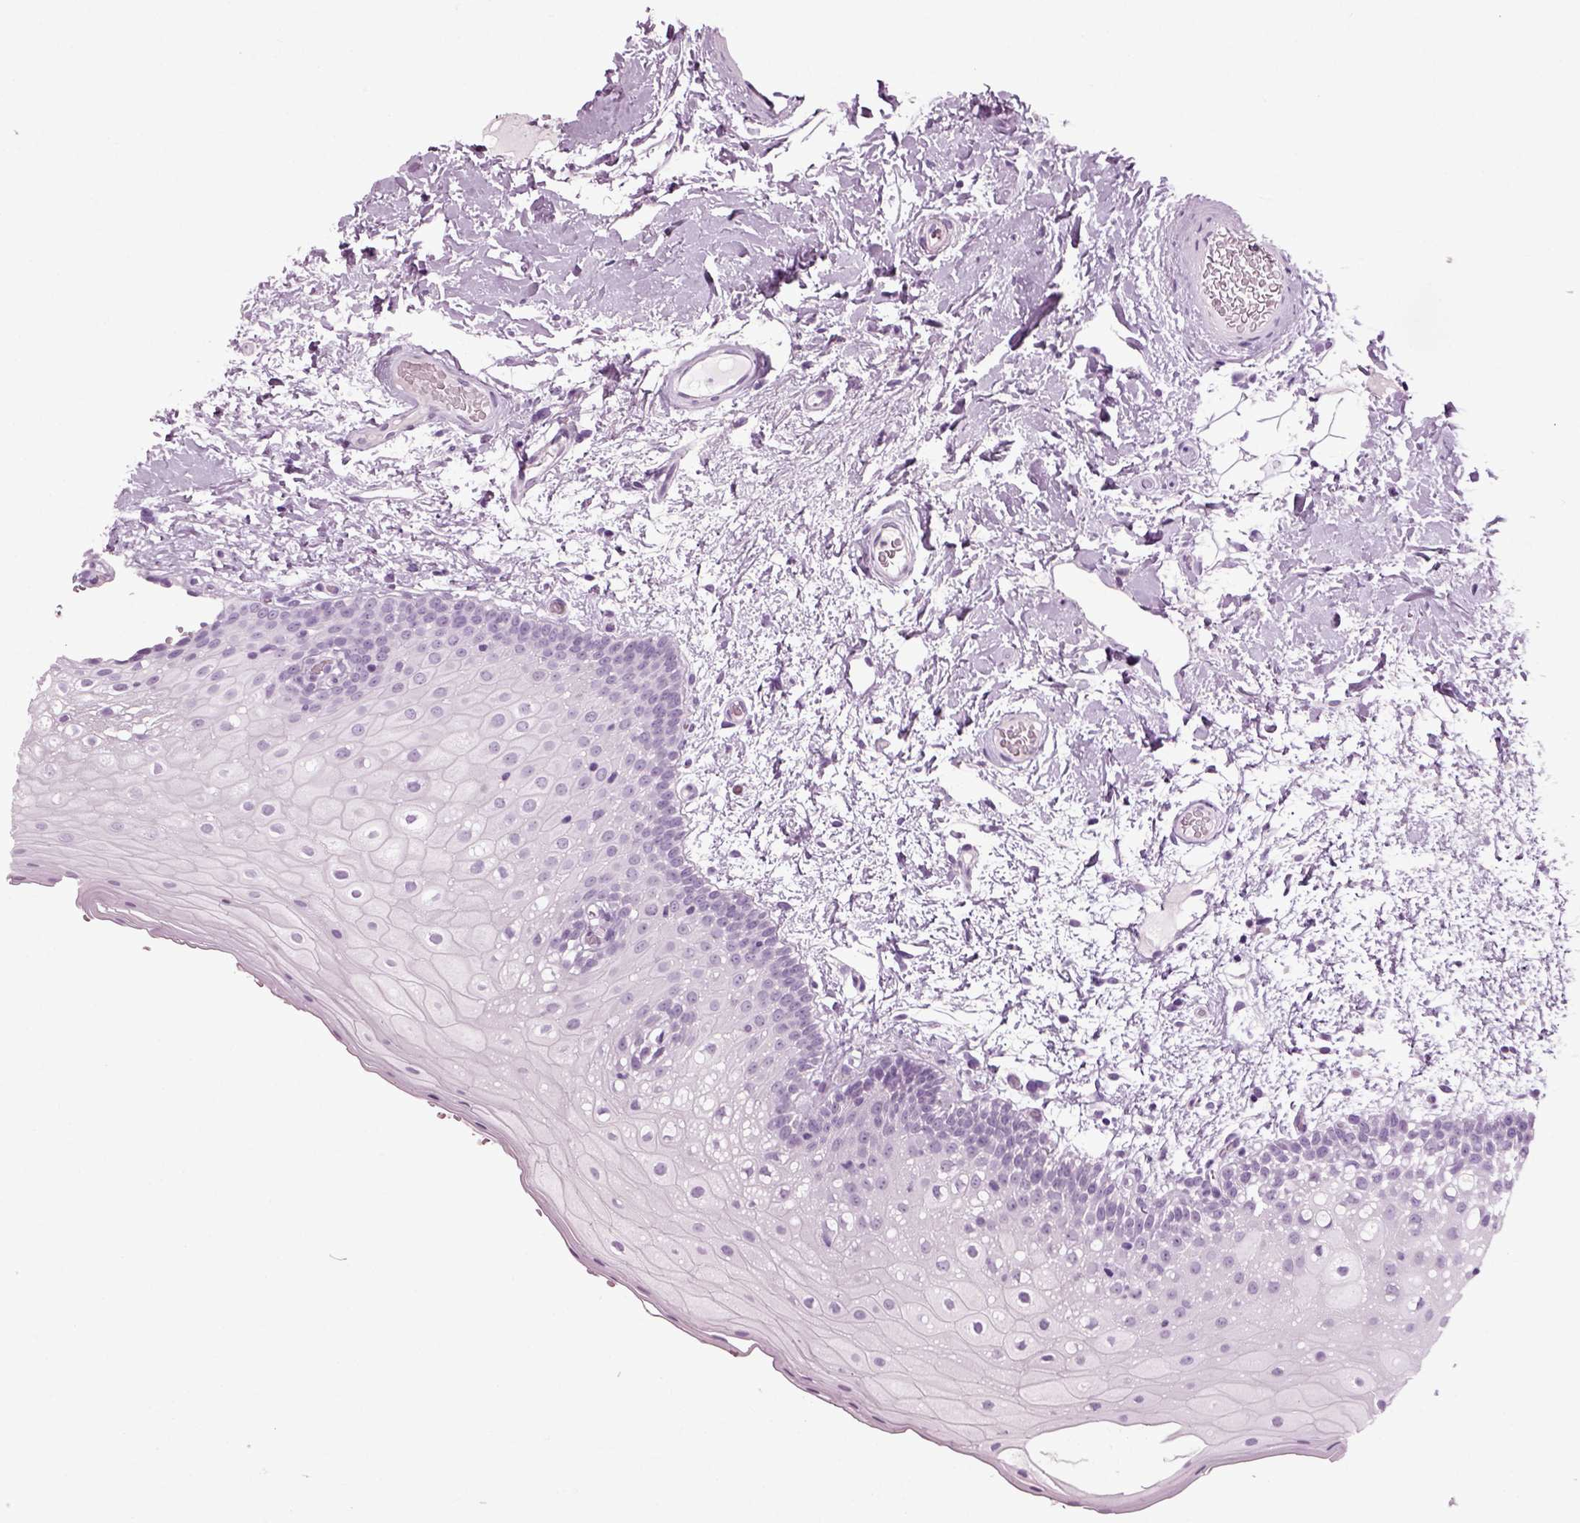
{"staining": {"intensity": "negative", "quantity": "none", "location": "none"}, "tissue": "oral mucosa", "cell_type": "Squamous epithelial cells", "image_type": "normal", "snomed": [{"axis": "morphology", "description": "Normal tissue, NOS"}, {"axis": "morphology", "description": "Squamous cell carcinoma, NOS"}, {"axis": "topography", "description": "Oral tissue"}, {"axis": "topography", "description": "Head-Neck"}], "caption": "The histopathology image demonstrates no significant staining in squamous epithelial cells of oral mucosa.", "gene": "PRLH", "patient": {"sex": "male", "age": 69}}